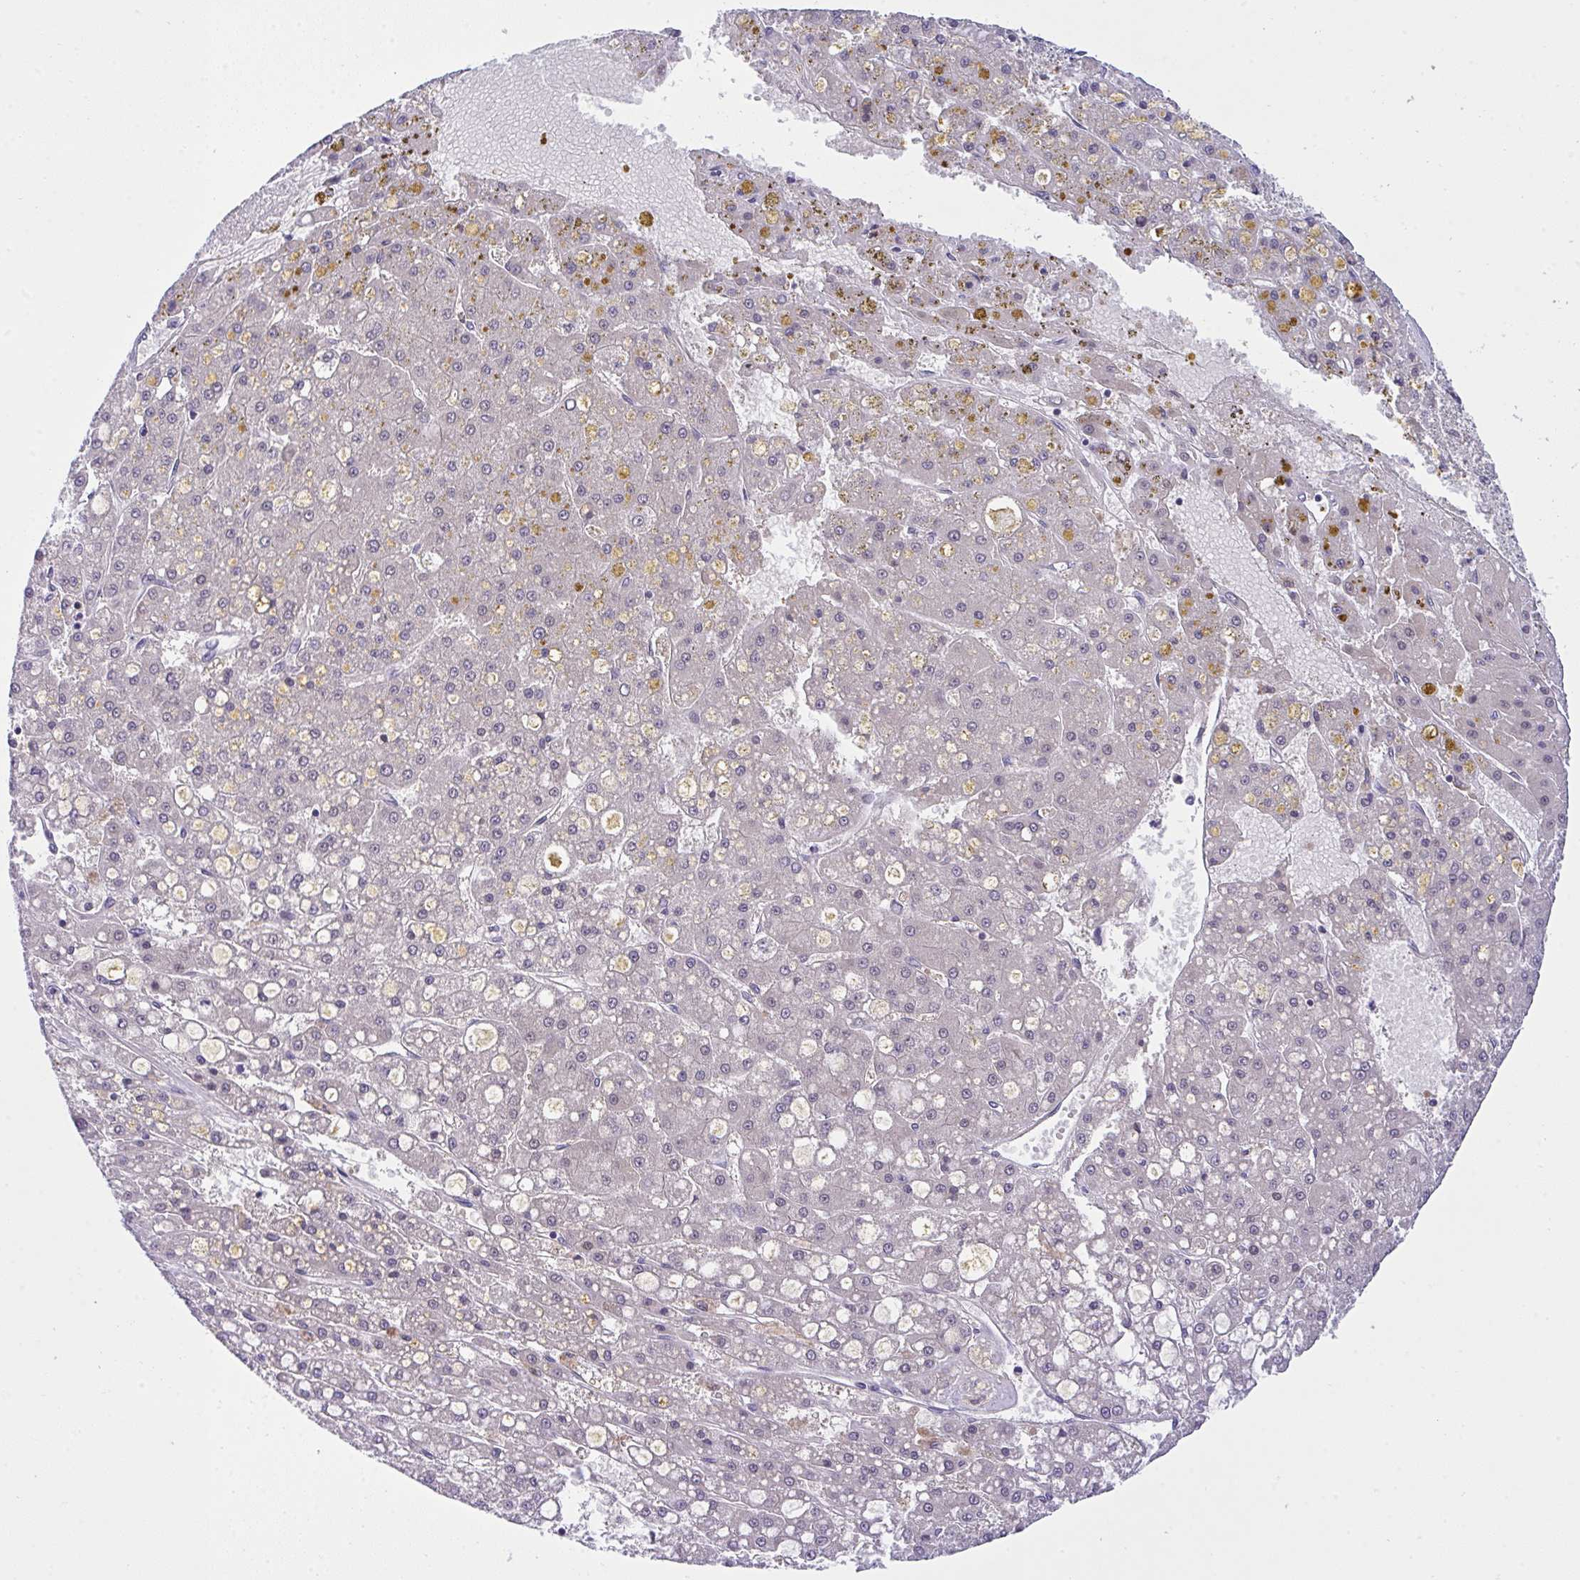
{"staining": {"intensity": "negative", "quantity": "none", "location": "none"}, "tissue": "liver cancer", "cell_type": "Tumor cells", "image_type": "cancer", "snomed": [{"axis": "morphology", "description": "Carcinoma, Hepatocellular, NOS"}, {"axis": "topography", "description": "Liver"}], "caption": "Immunohistochemistry (IHC) of liver cancer (hepatocellular carcinoma) displays no positivity in tumor cells.", "gene": "HOXD12", "patient": {"sex": "male", "age": 67}}